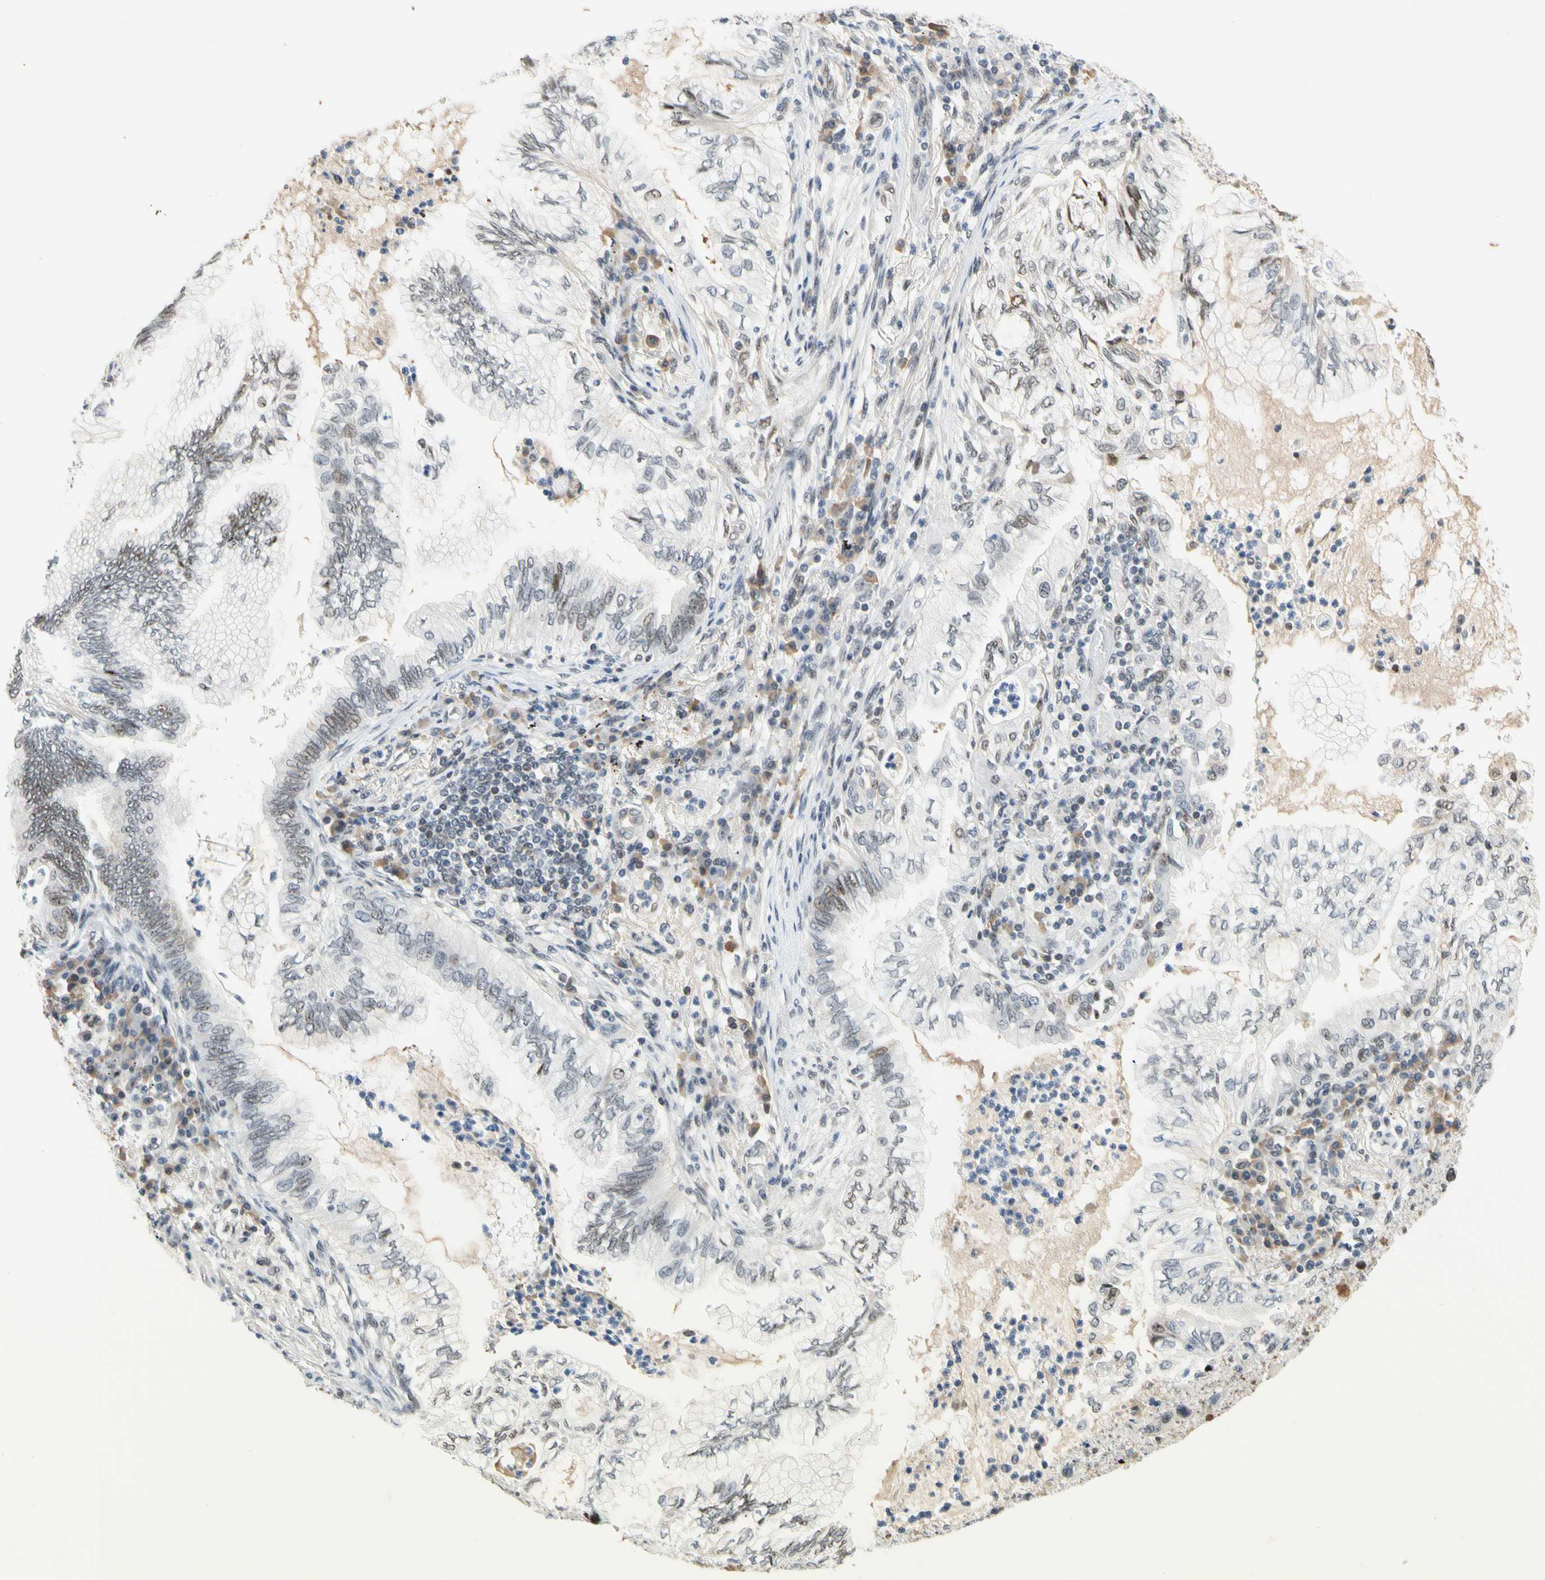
{"staining": {"intensity": "weak", "quantity": "<25%", "location": "nuclear"}, "tissue": "lung cancer", "cell_type": "Tumor cells", "image_type": "cancer", "snomed": [{"axis": "morphology", "description": "Normal tissue, NOS"}, {"axis": "morphology", "description": "Adenocarcinoma, NOS"}, {"axis": "topography", "description": "Bronchus"}, {"axis": "topography", "description": "Lung"}], "caption": "Immunohistochemistry (IHC) of human lung adenocarcinoma demonstrates no positivity in tumor cells.", "gene": "ZSCAN16", "patient": {"sex": "female", "age": 70}}